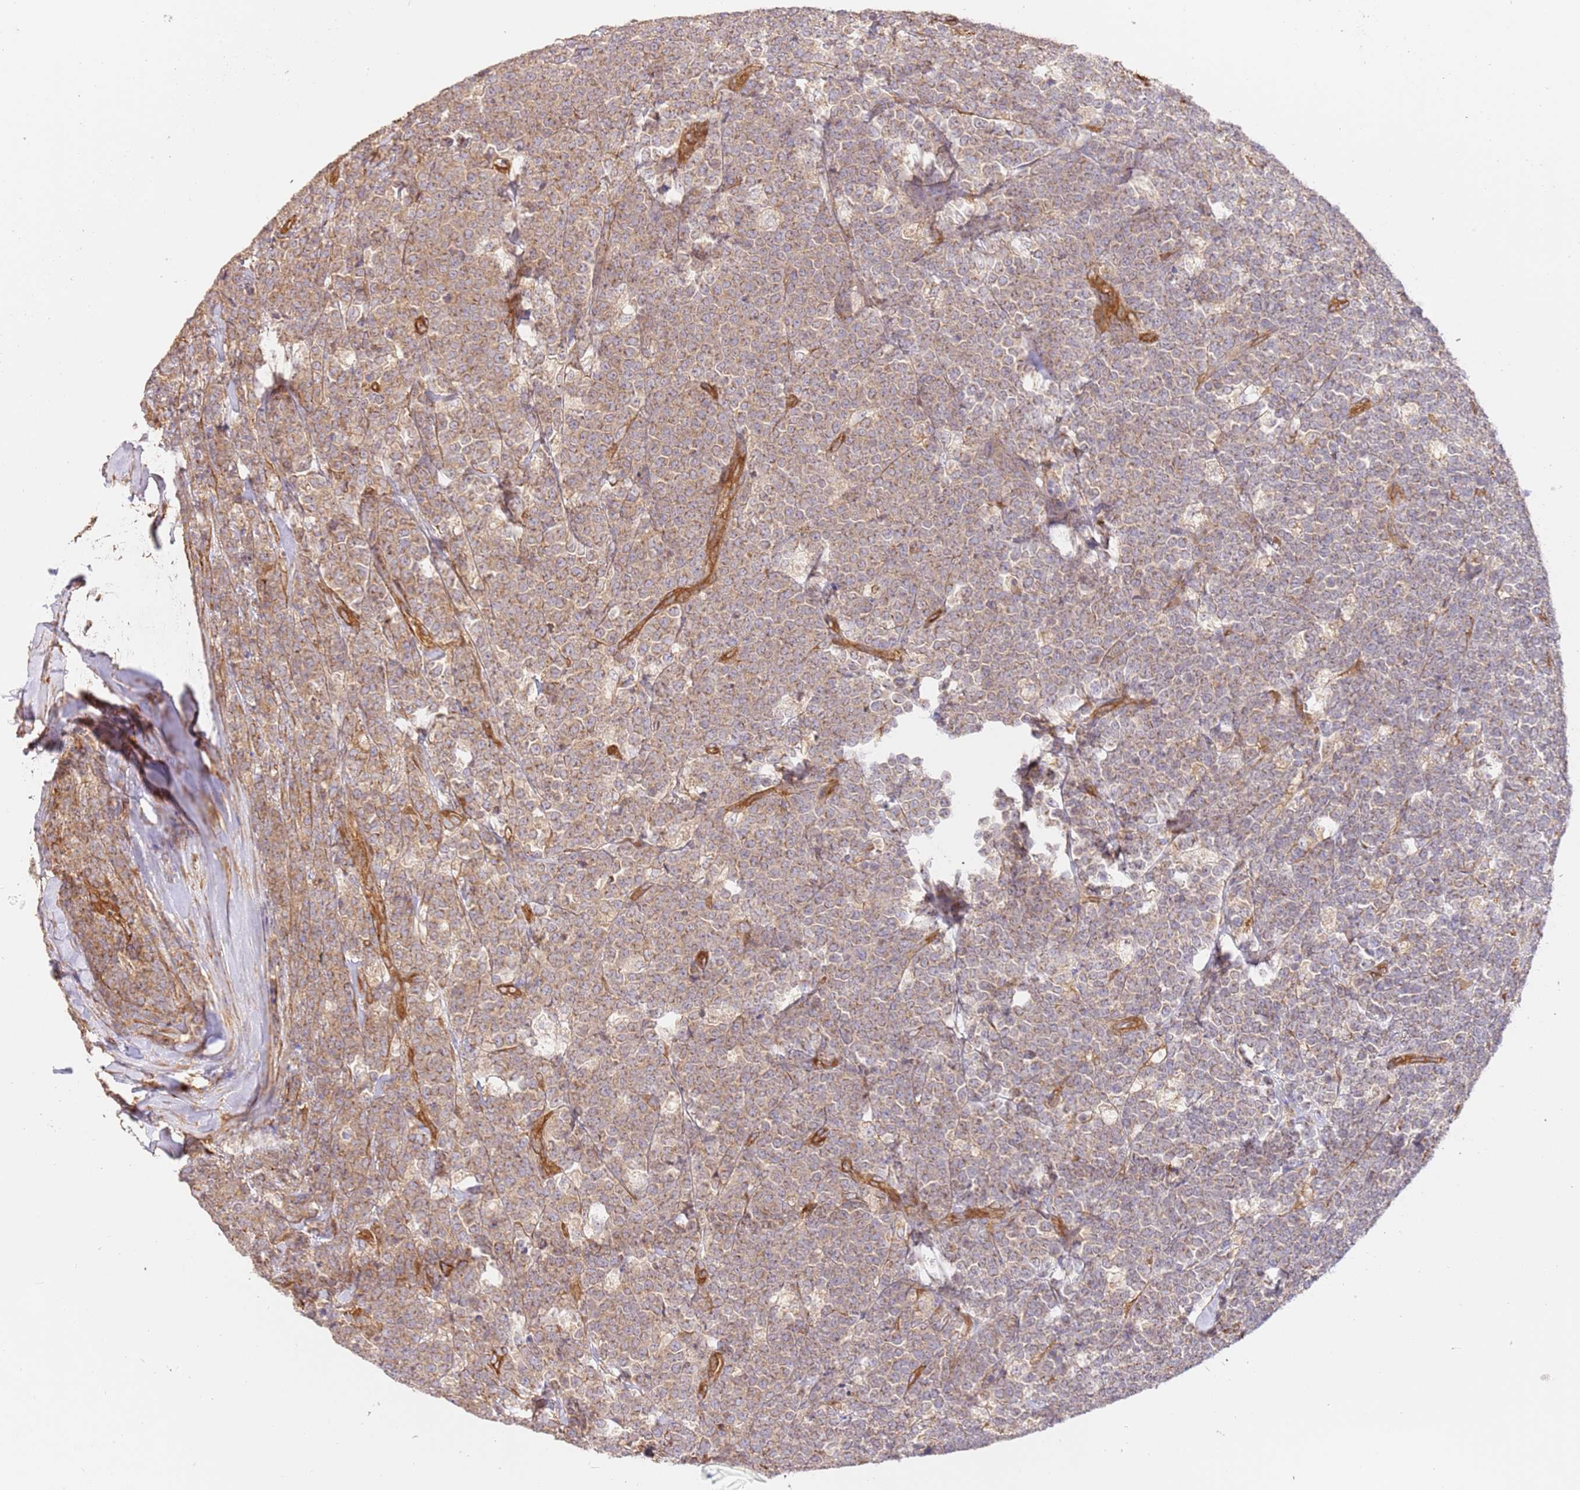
{"staining": {"intensity": "moderate", "quantity": ">75%", "location": "cytoplasmic/membranous"}, "tissue": "lymphoma", "cell_type": "Tumor cells", "image_type": "cancer", "snomed": [{"axis": "morphology", "description": "Malignant lymphoma, non-Hodgkin's type, High grade"}, {"axis": "topography", "description": "Small intestine"}, {"axis": "topography", "description": "Colon"}], "caption": "The photomicrograph shows immunohistochemical staining of high-grade malignant lymphoma, non-Hodgkin's type. There is moderate cytoplasmic/membranous staining is identified in about >75% of tumor cells.", "gene": "ZBTB39", "patient": {"sex": "male", "age": 8}}